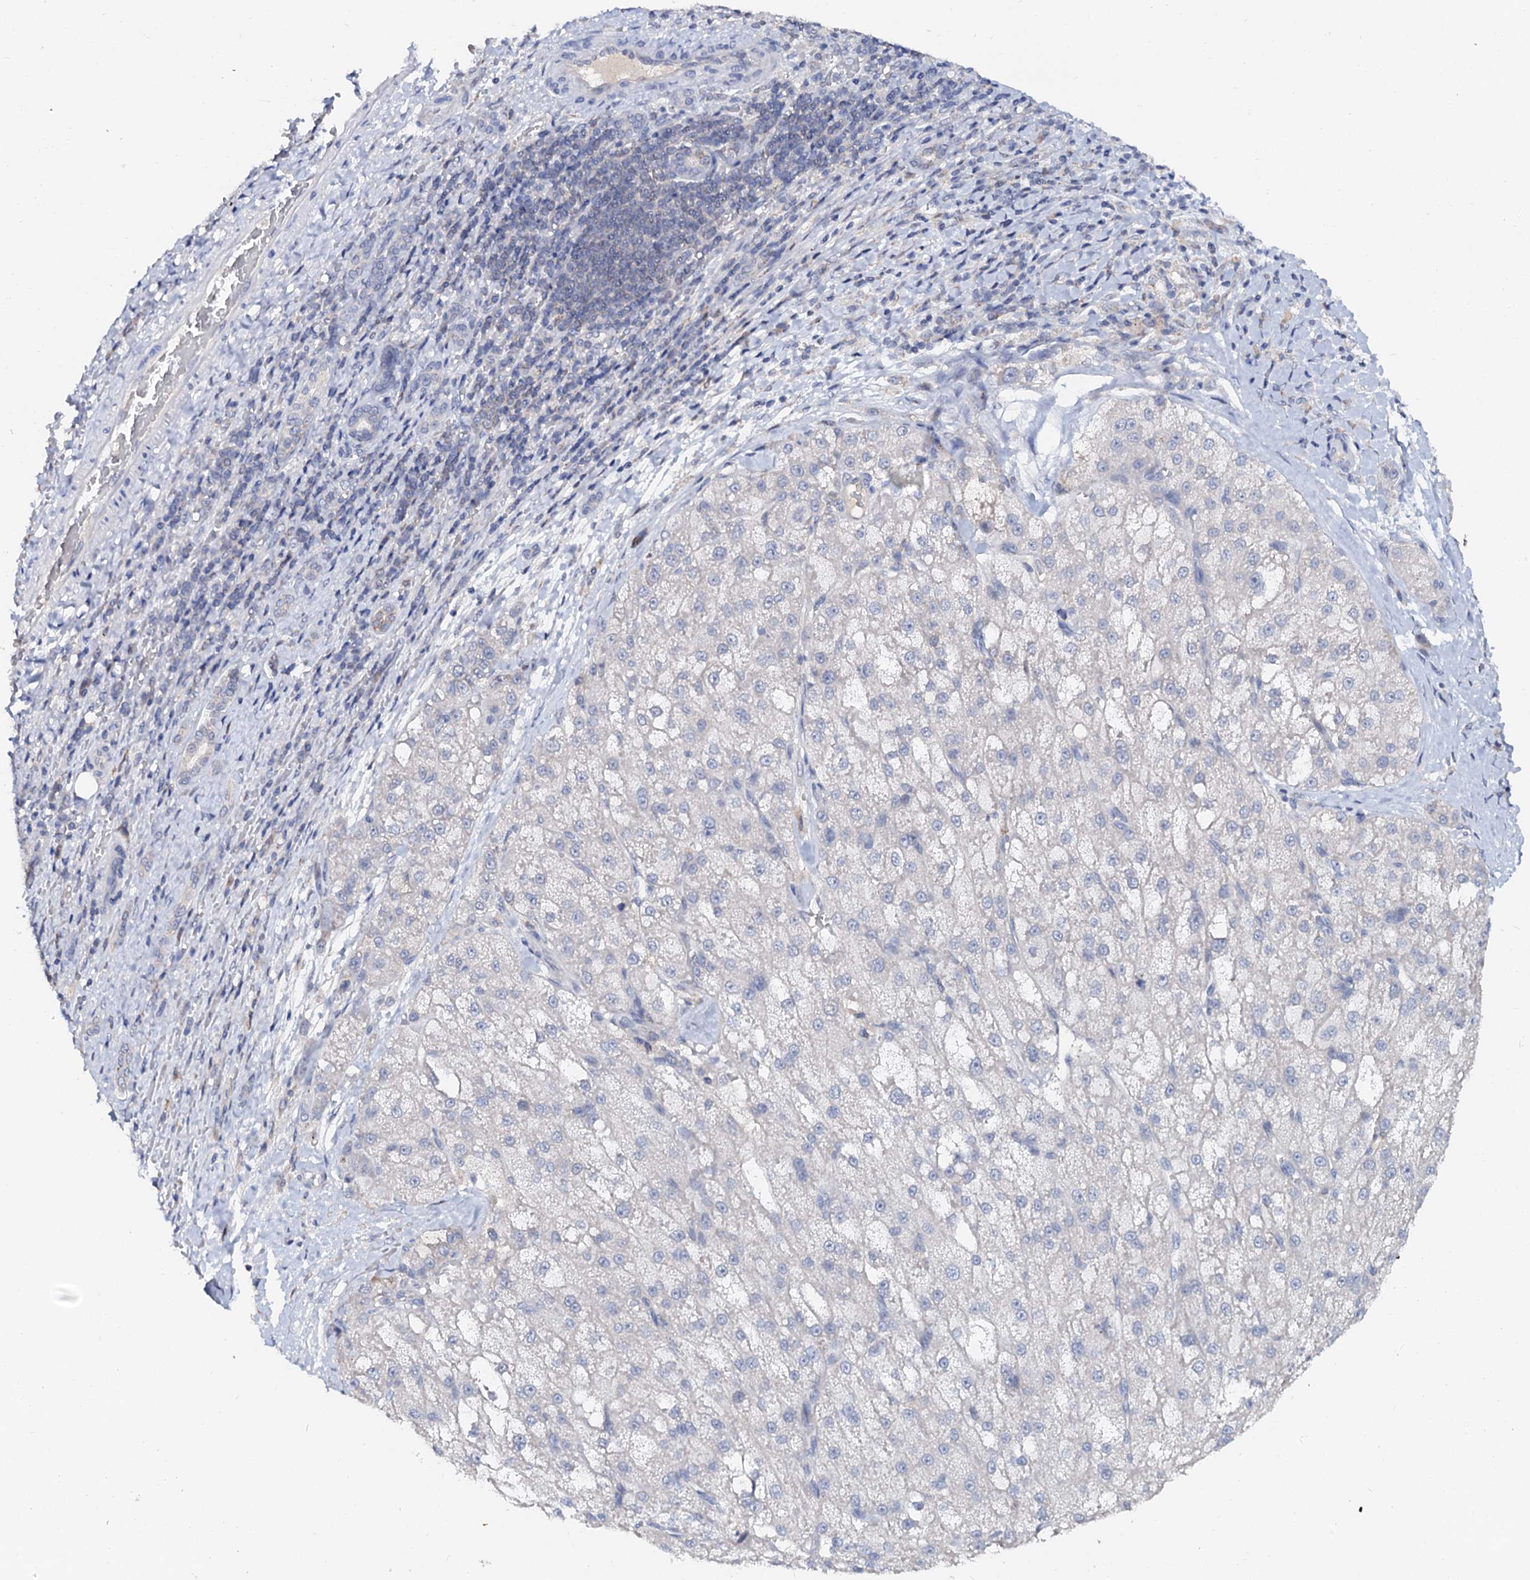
{"staining": {"intensity": "negative", "quantity": "none", "location": "none"}, "tissue": "liver cancer", "cell_type": "Tumor cells", "image_type": "cancer", "snomed": [{"axis": "morphology", "description": "Normal tissue, NOS"}, {"axis": "morphology", "description": "Carcinoma, Hepatocellular, NOS"}, {"axis": "topography", "description": "Liver"}], "caption": "Immunohistochemistry (IHC) micrograph of human hepatocellular carcinoma (liver) stained for a protein (brown), which exhibits no expression in tumor cells.", "gene": "NALF1", "patient": {"sex": "male", "age": 57}}